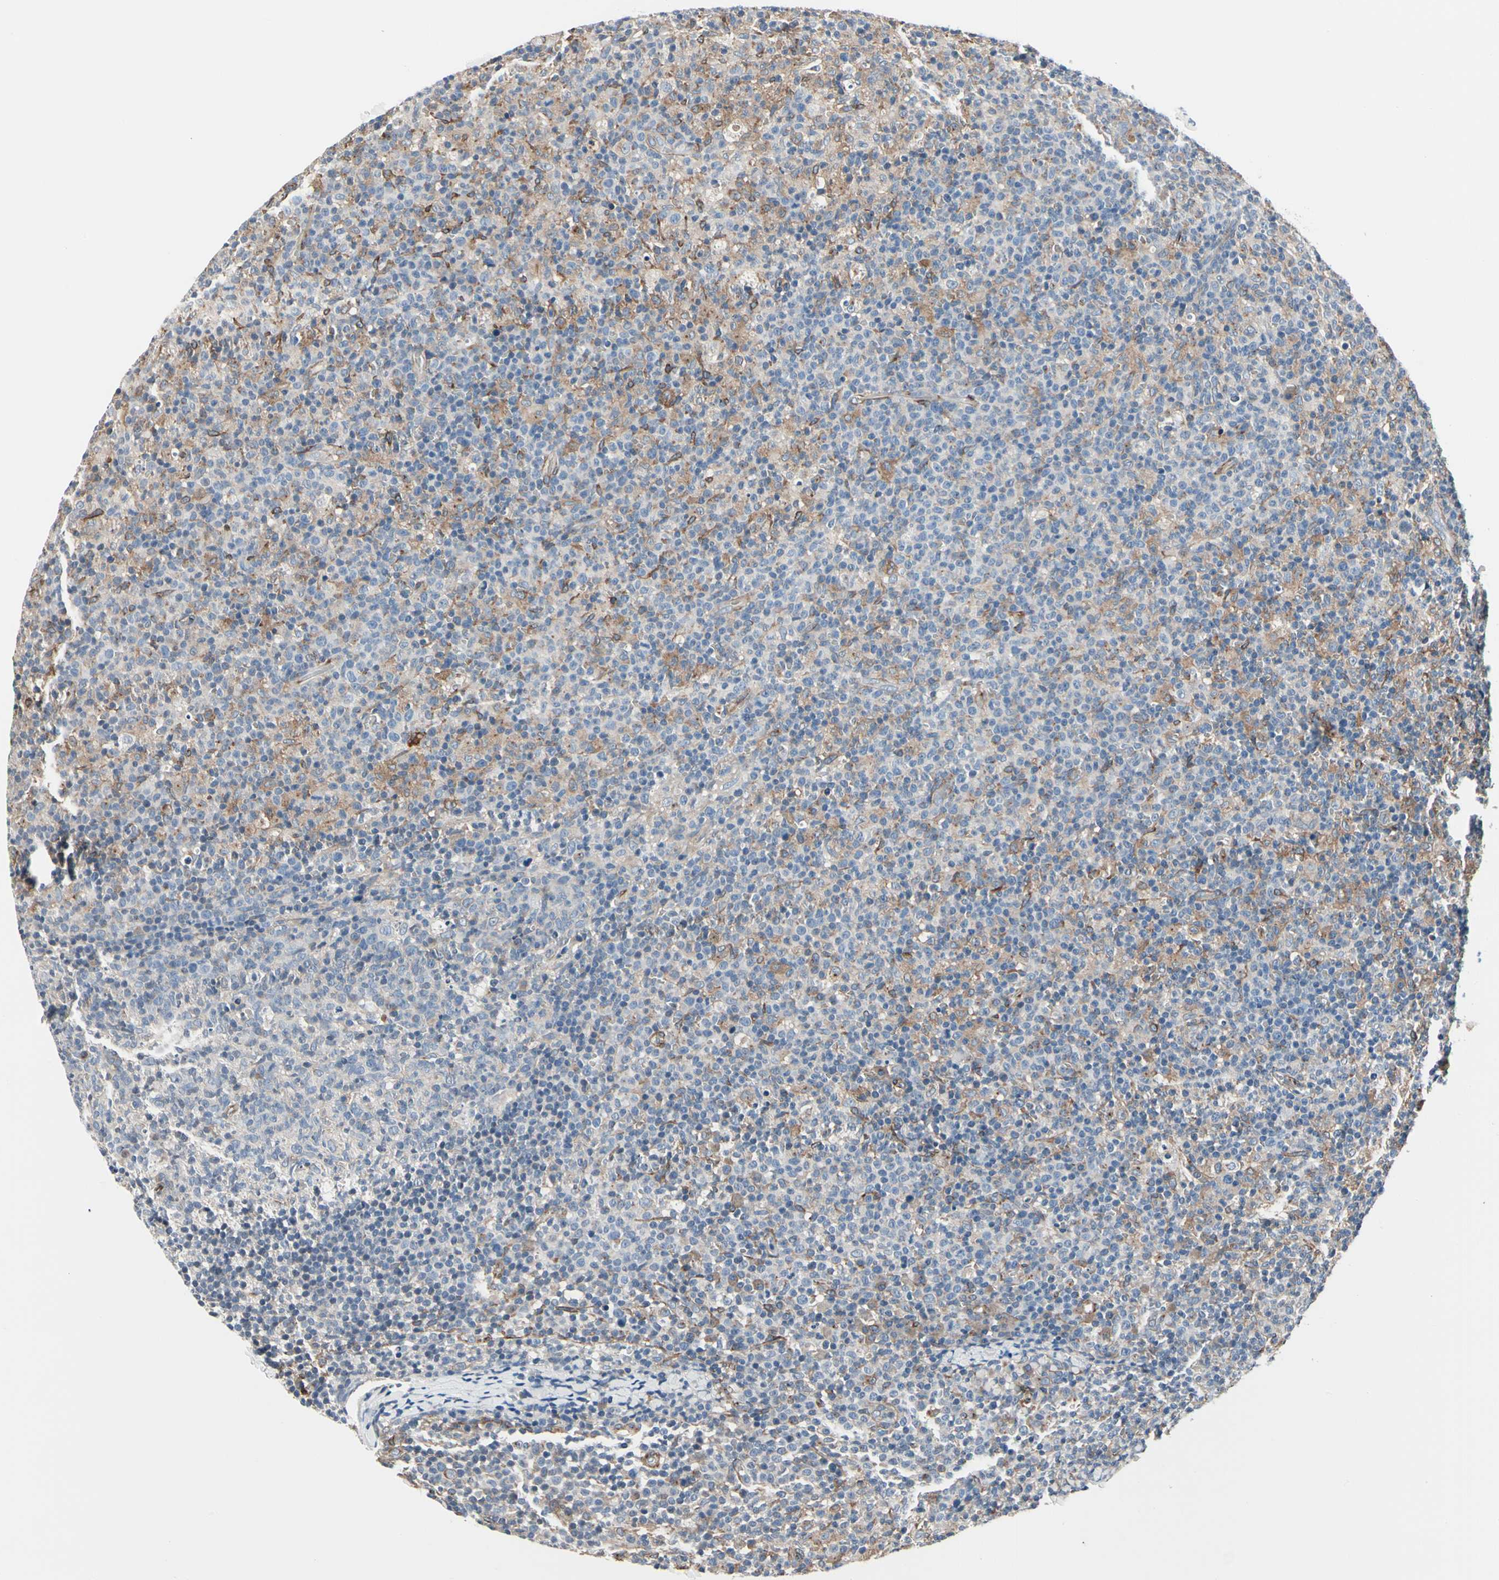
{"staining": {"intensity": "negative", "quantity": "none", "location": "none"}, "tissue": "lymph node", "cell_type": "Germinal center cells", "image_type": "normal", "snomed": [{"axis": "morphology", "description": "Normal tissue, NOS"}, {"axis": "morphology", "description": "Inflammation, NOS"}, {"axis": "topography", "description": "Lymph node"}], "caption": "DAB (3,3'-diaminobenzidine) immunohistochemical staining of unremarkable human lymph node displays no significant staining in germinal center cells. (DAB (3,3'-diaminobenzidine) immunohistochemistry (IHC) with hematoxylin counter stain).", "gene": "PRKAR2B", "patient": {"sex": "male", "age": 55}}